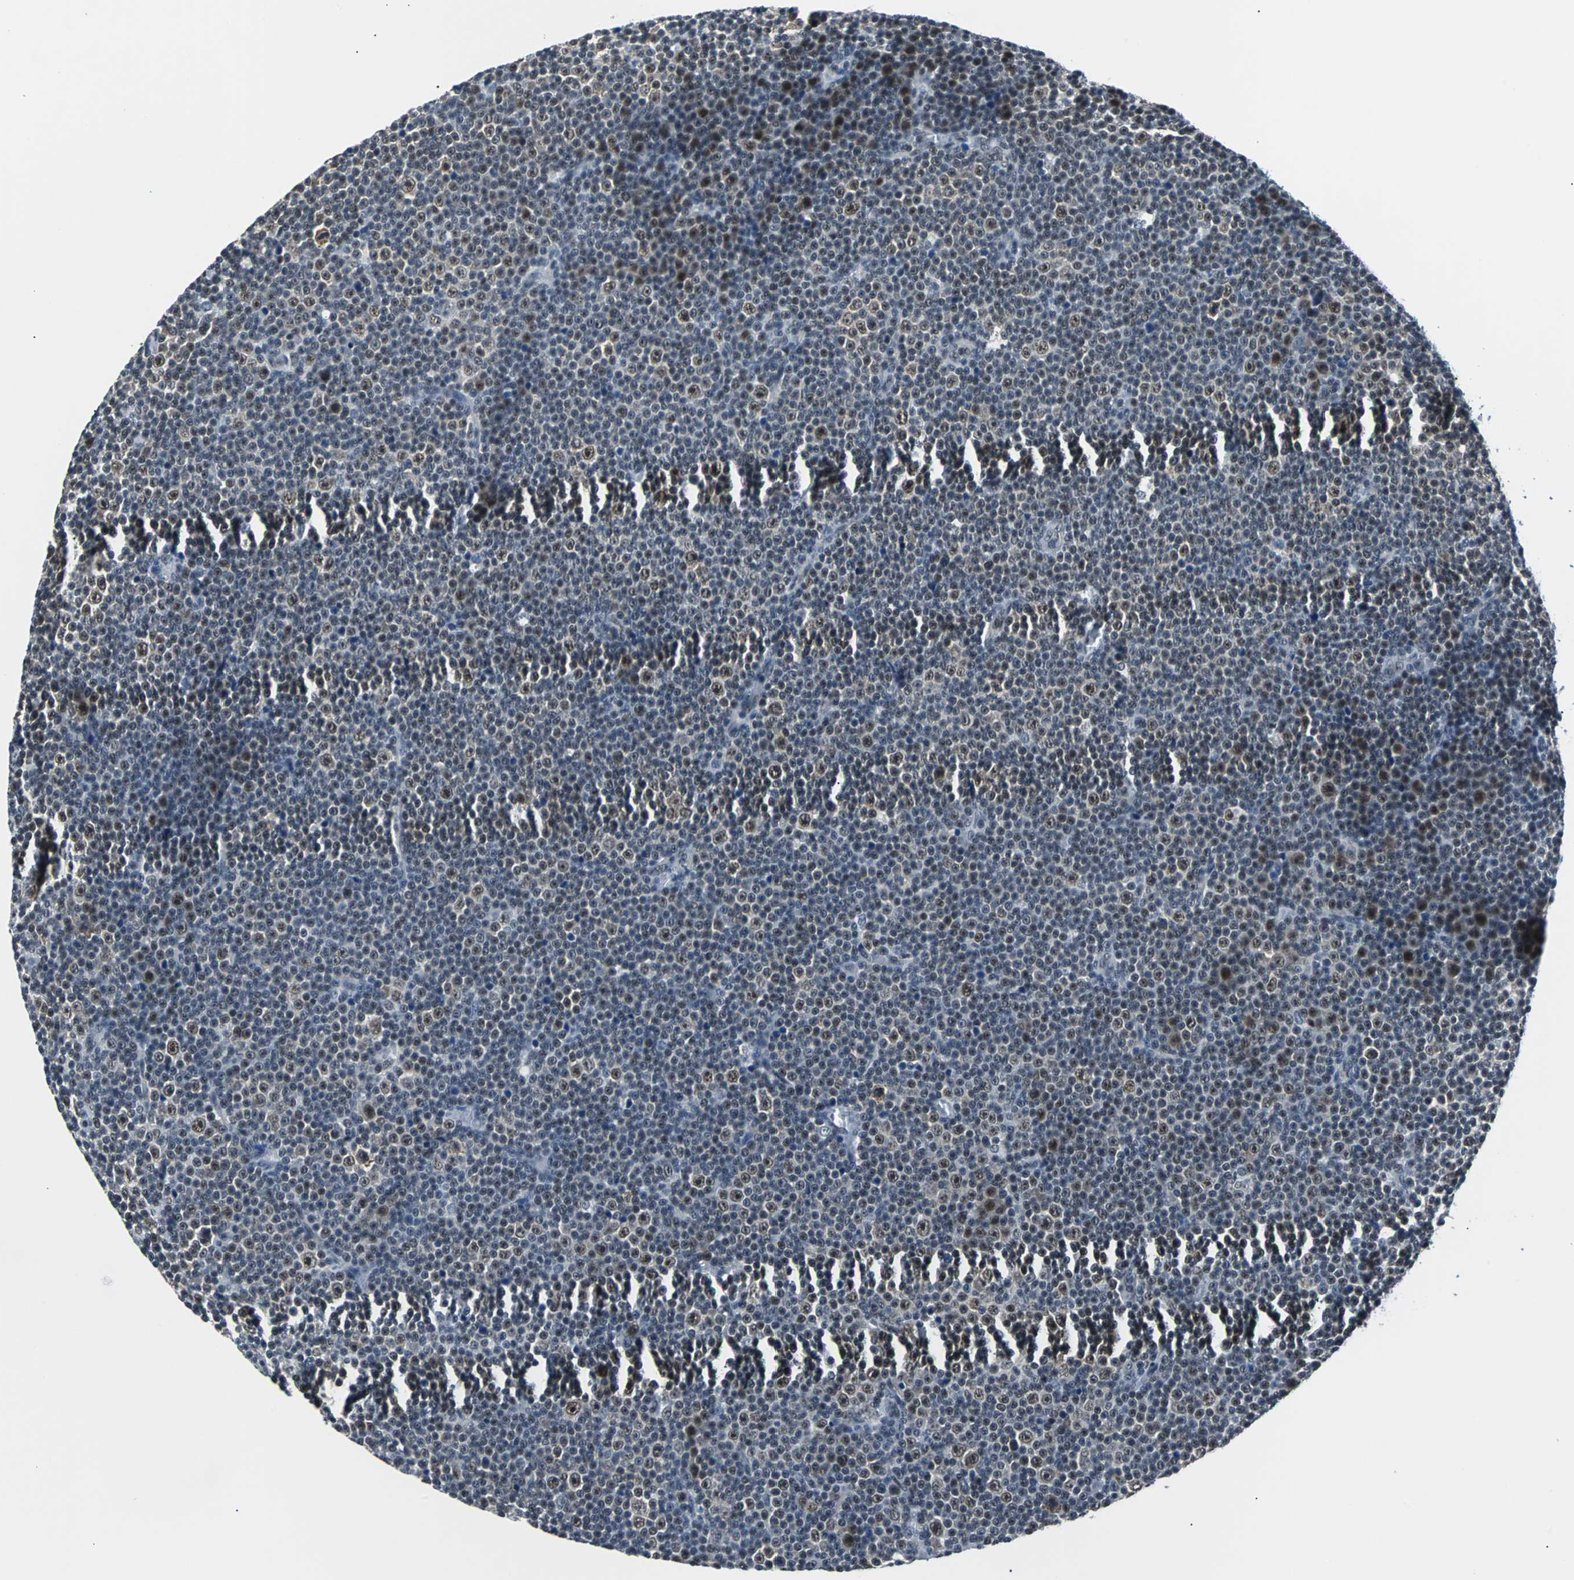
{"staining": {"intensity": "weak", "quantity": "<25%", "location": "nuclear"}, "tissue": "lymphoma", "cell_type": "Tumor cells", "image_type": "cancer", "snomed": [{"axis": "morphology", "description": "Malignant lymphoma, non-Hodgkin's type, Low grade"}, {"axis": "topography", "description": "Lymph node"}], "caption": "Immunohistochemistry (IHC) of human low-grade malignant lymphoma, non-Hodgkin's type displays no expression in tumor cells.", "gene": "USP28", "patient": {"sex": "female", "age": 67}}